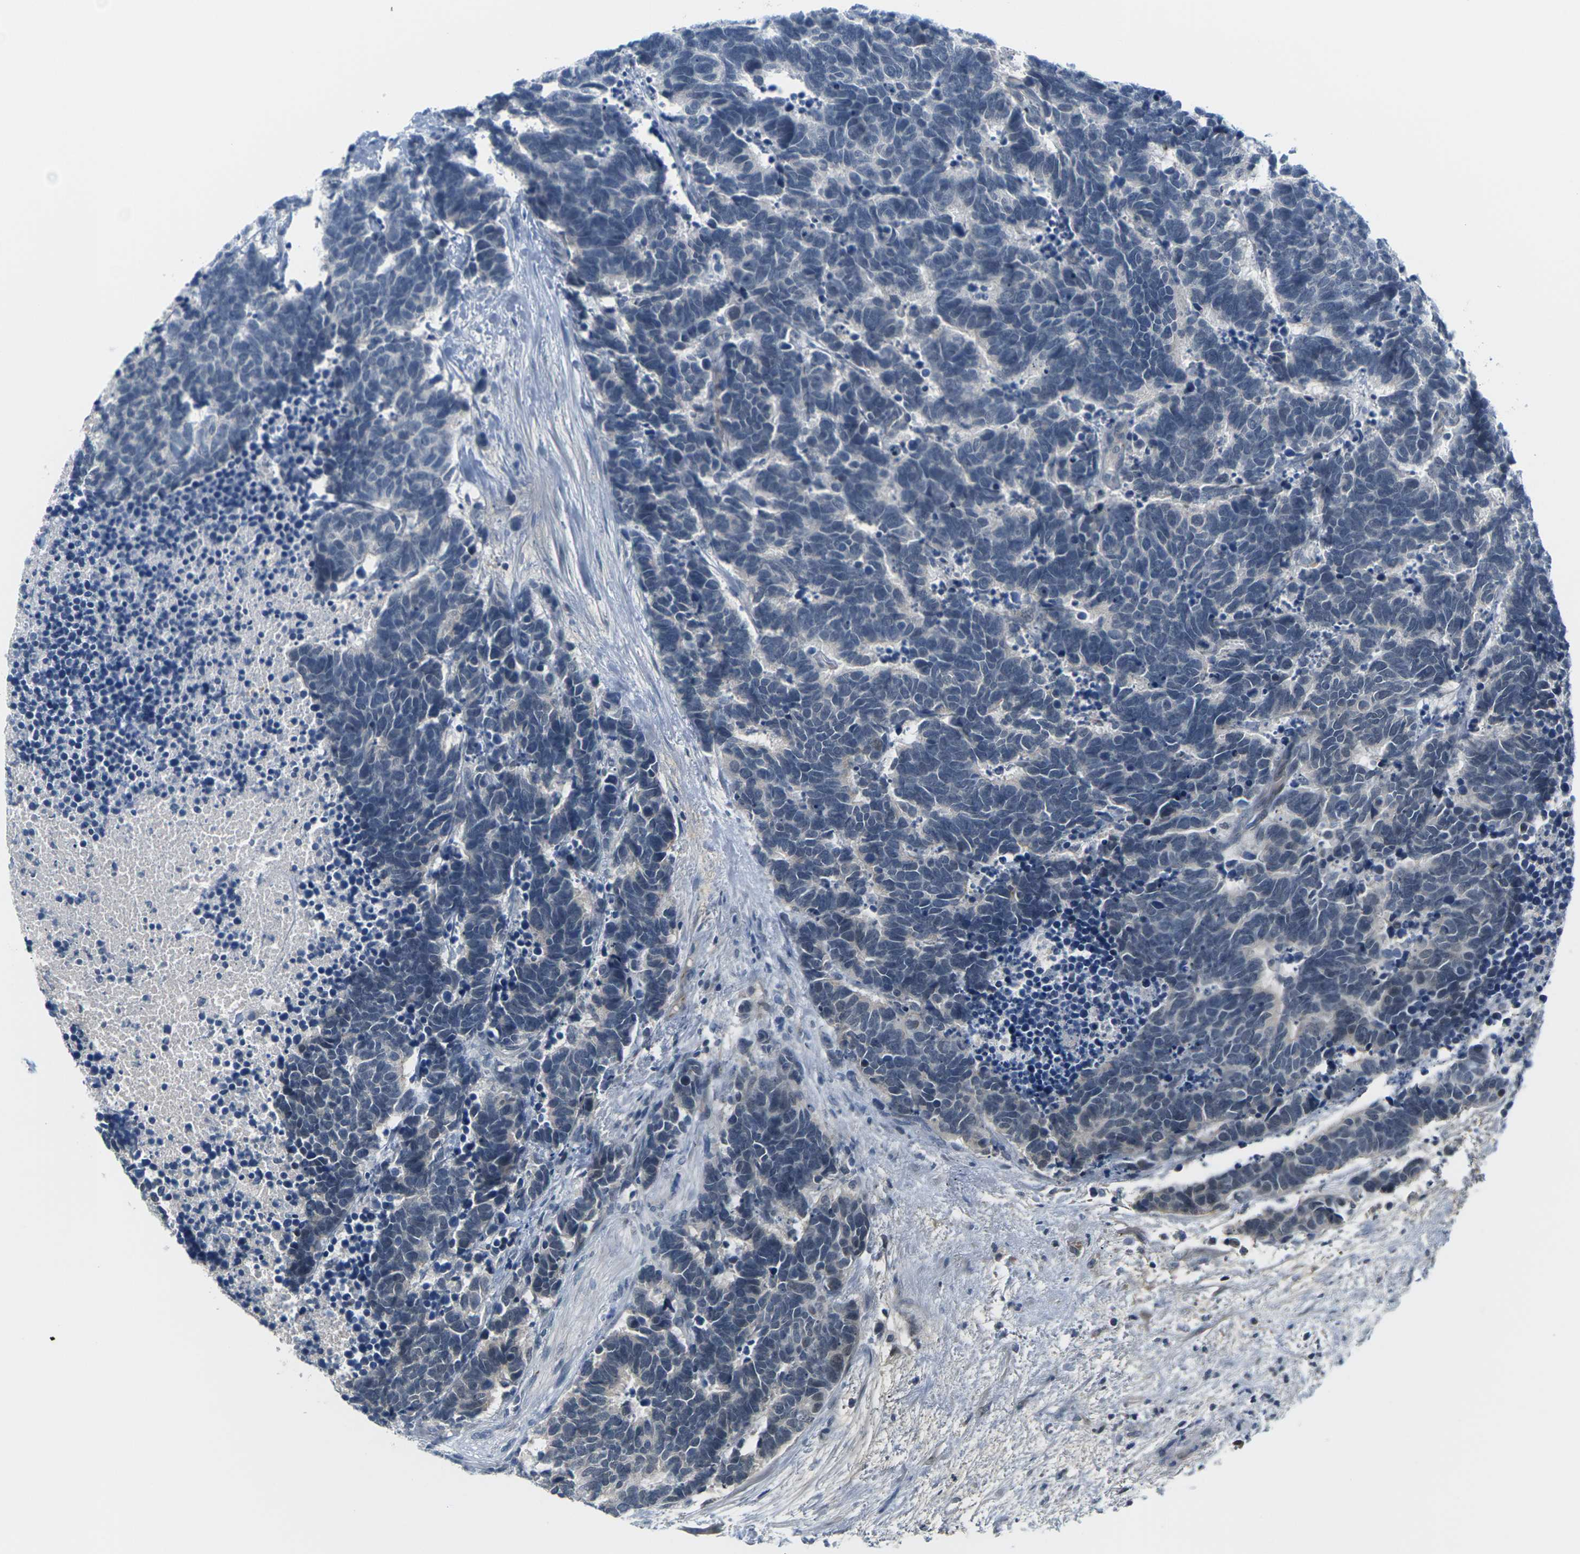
{"staining": {"intensity": "weak", "quantity": "<25%", "location": "nuclear"}, "tissue": "carcinoid", "cell_type": "Tumor cells", "image_type": "cancer", "snomed": [{"axis": "morphology", "description": "Carcinoma, NOS"}, {"axis": "morphology", "description": "Carcinoid, malignant, NOS"}, {"axis": "topography", "description": "Urinary bladder"}], "caption": "This image is of carcinoid stained with immunohistochemistry (IHC) to label a protein in brown with the nuclei are counter-stained blue. There is no positivity in tumor cells. Brightfield microscopy of IHC stained with DAB (3,3'-diaminobenzidine) (brown) and hematoxylin (blue), captured at high magnification.", "gene": "PKP2", "patient": {"sex": "male", "age": 57}}